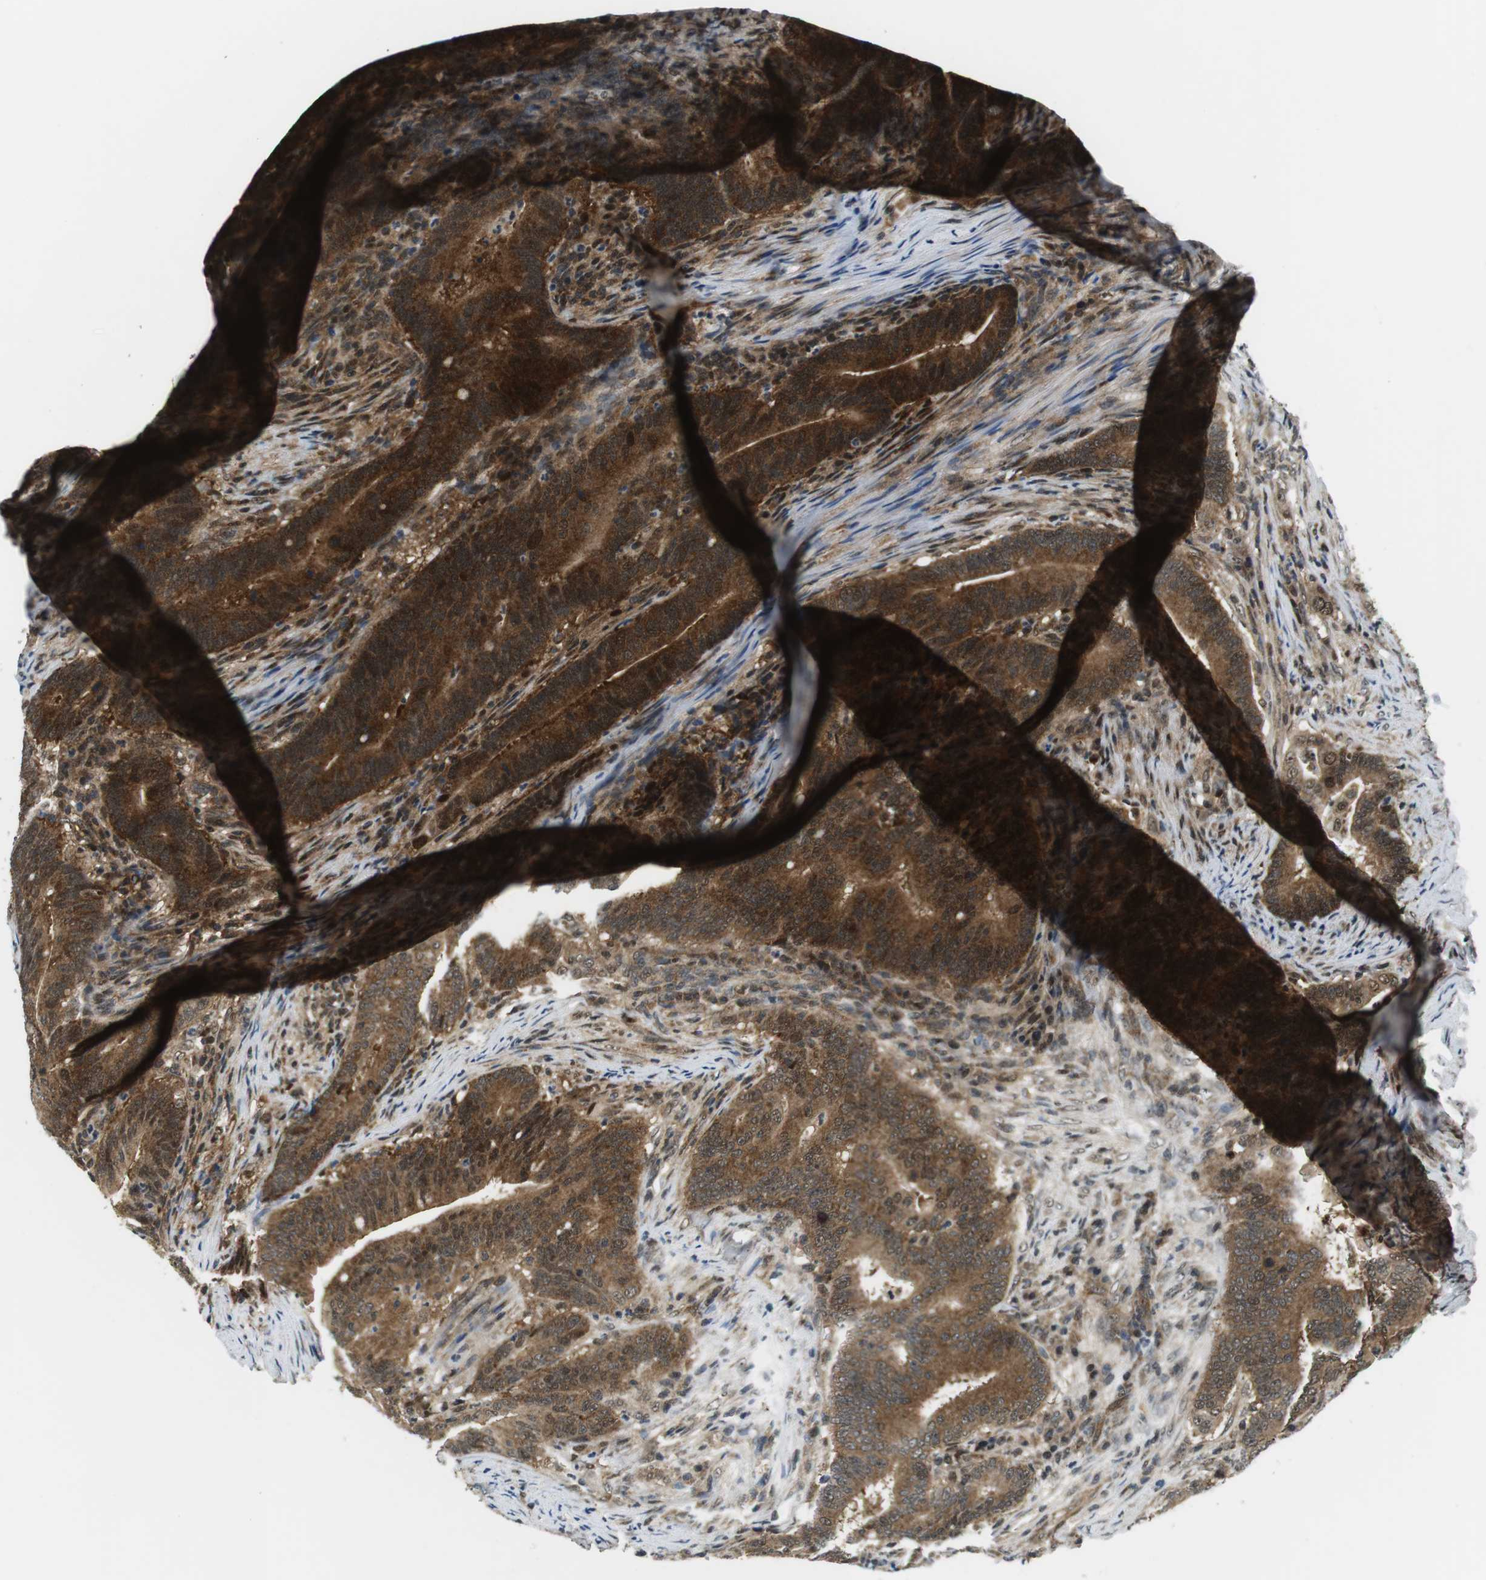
{"staining": {"intensity": "strong", "quantity": ">75%", "location": "cytoplasmic/membranous,nuclear"}, "tissue": "colorectal cancer", "cell_type": "Tumor cells", "image_type": "cancer", "snomed": [{"axis": "morphology", "description": "Normal tissue, NOS"}, {"axis": "morphology", "description": "Adenocarcinoma, NOS"}, {"axis": "topography", "description": "Colon"}], "caption": "The immunohistochemical stain labels strong cytoplasmic/membranous and nuclear positivity in tumor cells of colorectal adenocarcinoma tissue.", "gene": "CSNK2B", "patient": {"sex": "female", "age": 66}}